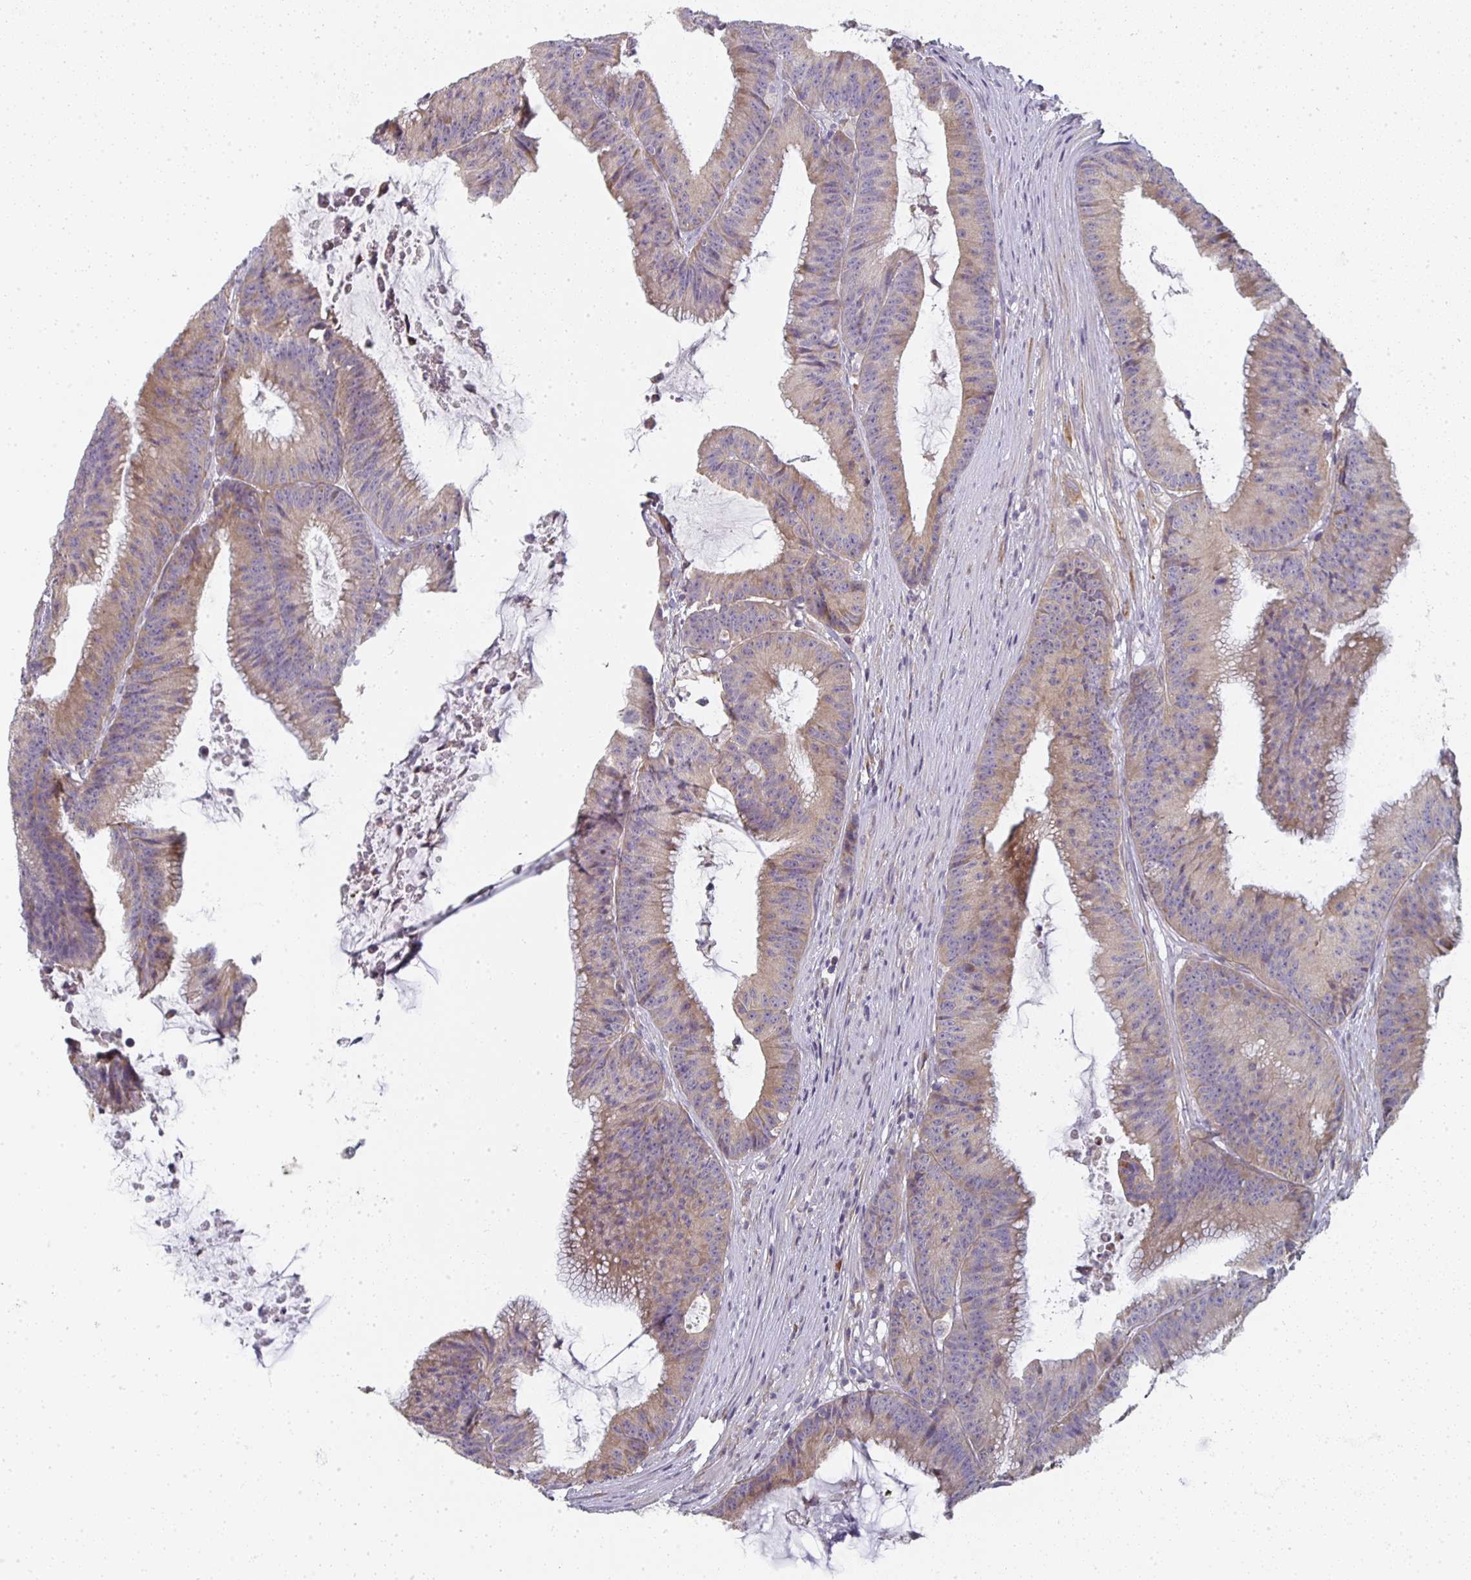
{"staining": {"intensity": "weak", "quantity": "25%-75%", "location": "cytoplasmic/membranous"}, "tissue": "colorectal cancer", "cell_type": "Tumor cells", "image_type": "cancer", "snomed": [{"axis": "morphology", "description": "Adenocarcinoma, NOS"}, {"axis": "topography", "description": "Colon"}], "caption": "The histopathology image reveals immunohistochemical staining of adenocarcinoma (colorectal). There is weak cytoplasmic/membranous positivity is identified in about 25%-75% of tumor cells. (DAB IHC, brown staining for protein, blue staining for nuclei).", "gene": "CTHRC1", "patient": {"sex": "female", "age": 78}}